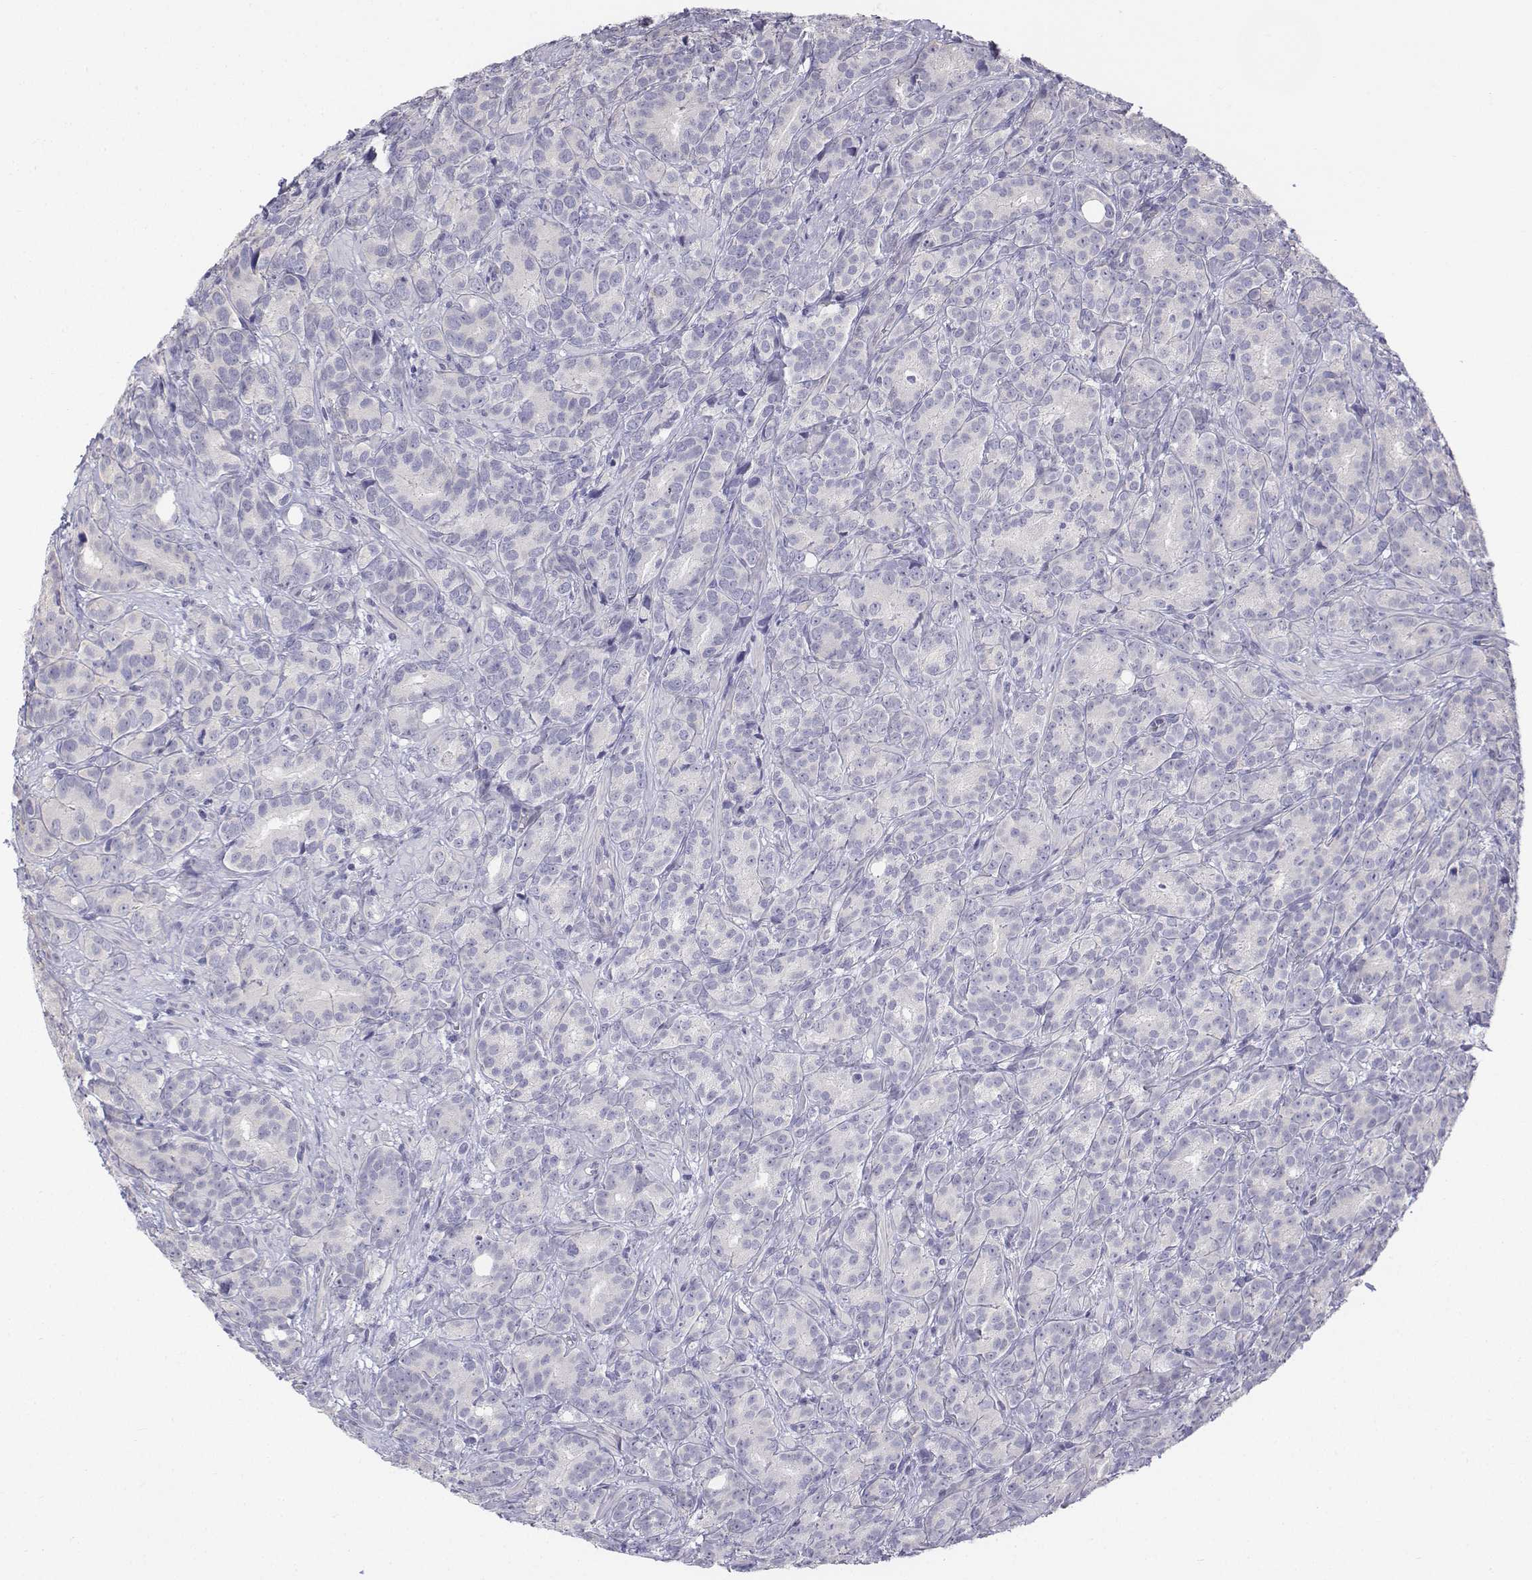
{"staining": {"intensity": "negative", "quantity": "none", "location": "none"}, "tissue": "prostate cancer", "cell_type": "Tumor cells", "image_type": "cancer", "snomed": [{"axis": "morphology", "description": "Adenocarcinoma, High grade"}, {"axis": "topography", "description": "Prostate"}], "caption": "DAB (3,3'-diaminobenzidine) immunohistochemical staining of adenocarcinoma (high-grade) (prostate) exhibits no significant expression in tumor cells. Nuclei are stained in blue.", "gene": "LGSN", "patient": {"sex": "male", "age": 90}}